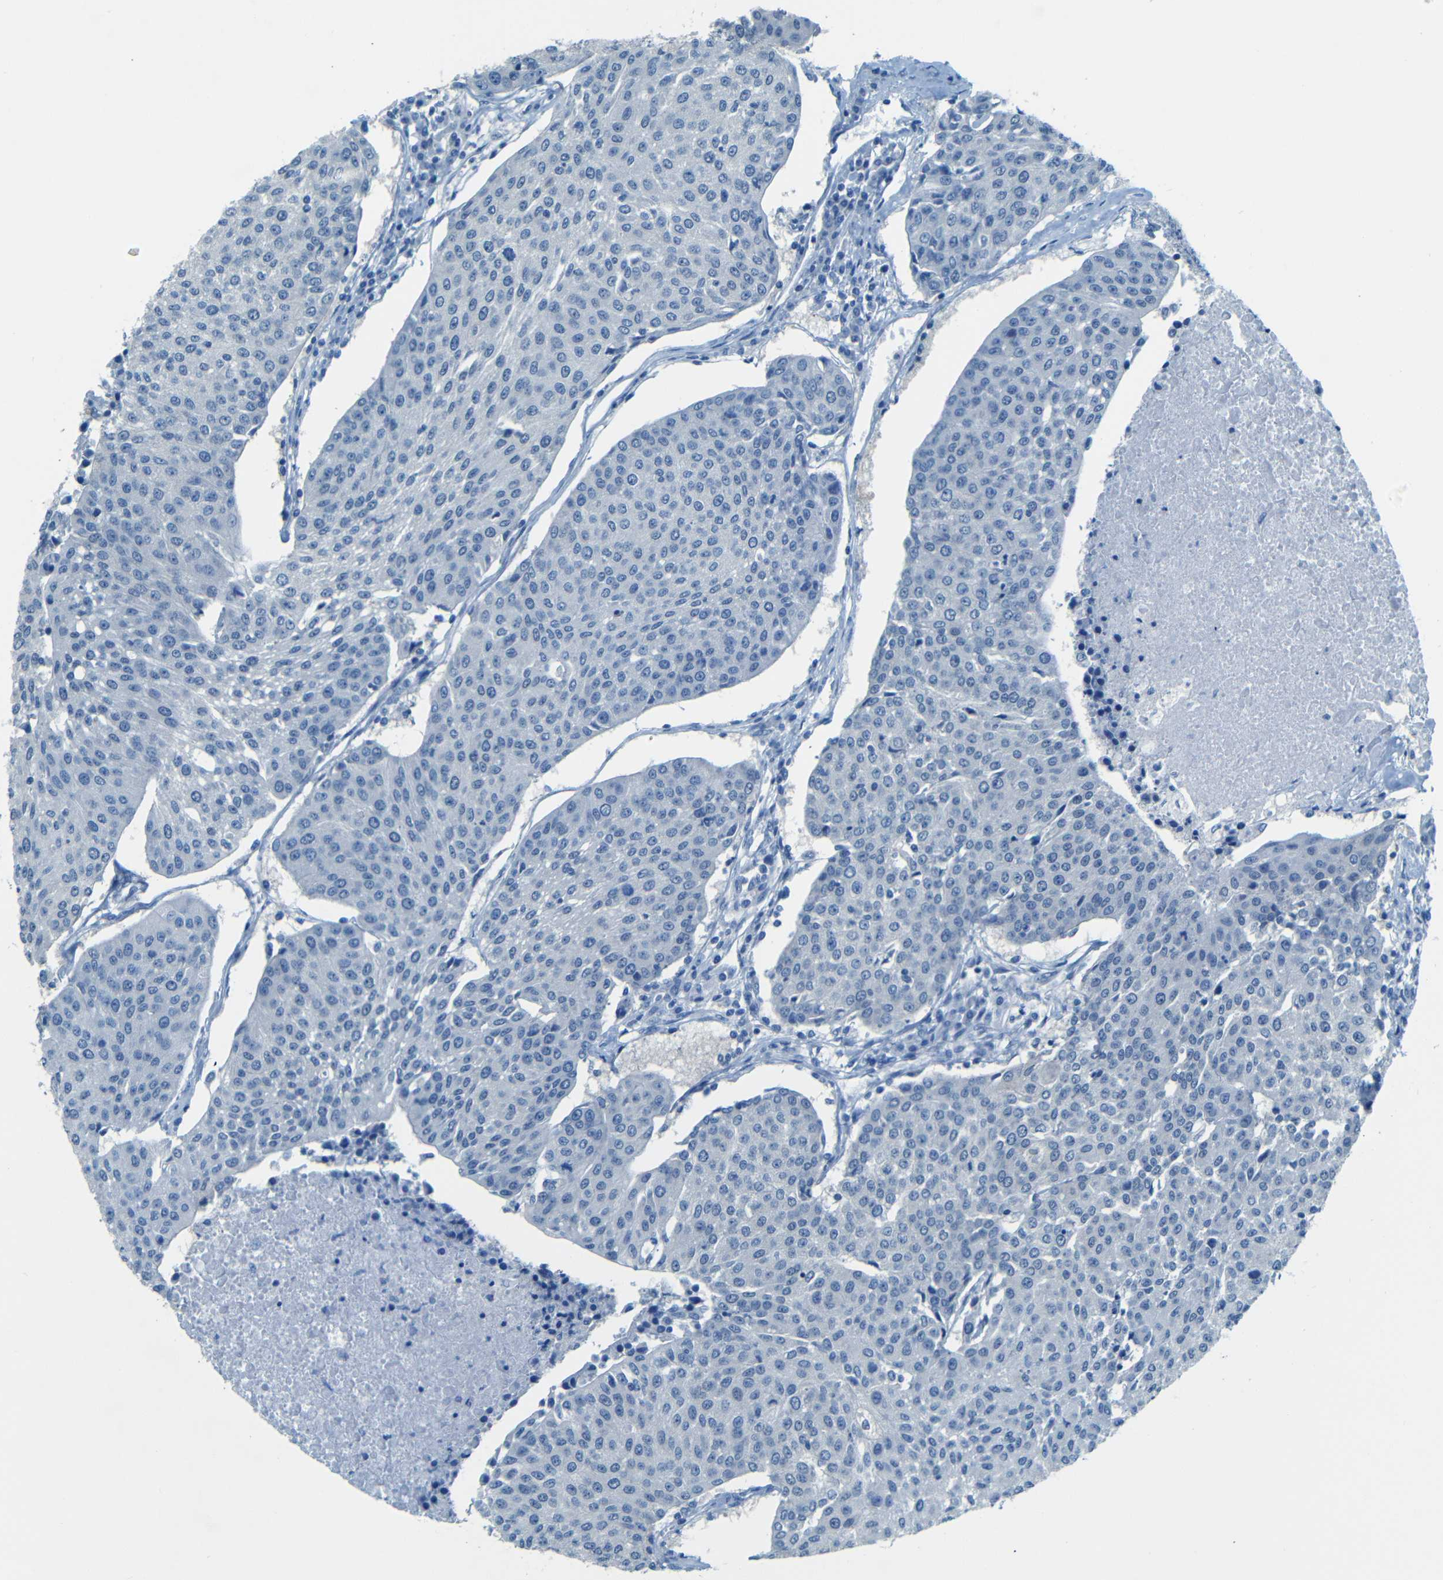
{"staining": {"intensity": "negative", "quantity": "none", "location": "none"}, "tissue": "urothelial cancer", "cell_type": "Tumor cells", "image_type": "cancer", "snomed": [{"axis": "morphology", "description": "Urothelial carcinoma, High grade"}, {"axis": "topography", "description": "Urinary bladder"}], "caption": "A micrograph of human high-grade urothelial carcinoma is negative for staining in tumor cells.", "gene": "ZMAT1", "patient": {"sex": "female", "age": 85}}